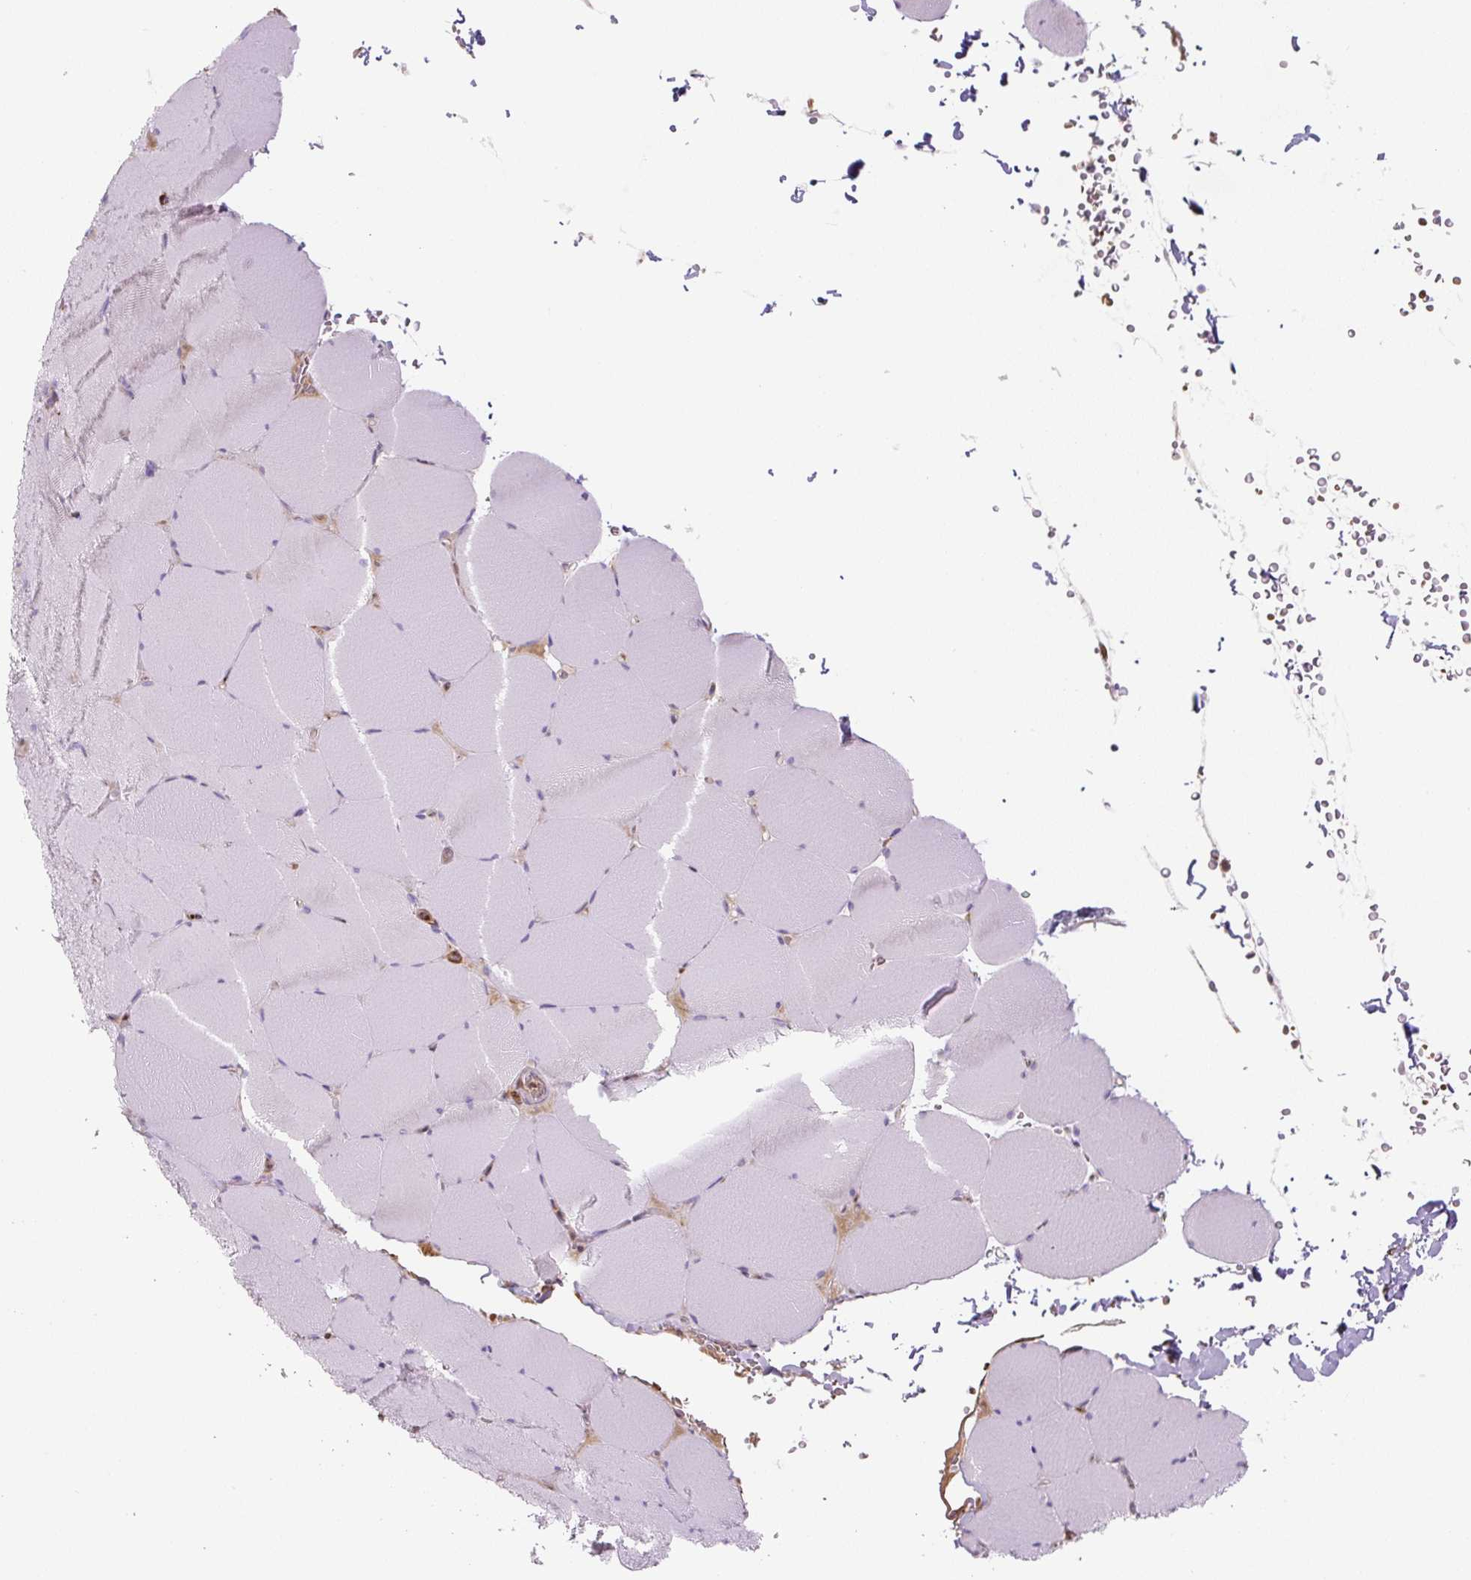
{"staining": {"intensity": "weak", "quantity": "<25%", "location": "cytoplasmic/membranous"}, "tissue": "skeletal muscle", "cell_type": "Myocytes", "image_type": "normal", "snomed": [{"axis": "morphology", "description": "Normal tissue, NOS"}, {"axis": "topography", "description": "Skeletal muscle"}, {"axis": "topography", "description": "Head-Neck"}], "caption": "The immunohistochemistry micrograph has no significant positivity in myocytes of skeletal muscle.", "gene": "RASA1", "patient": {"sex": "male", "age": 66}}